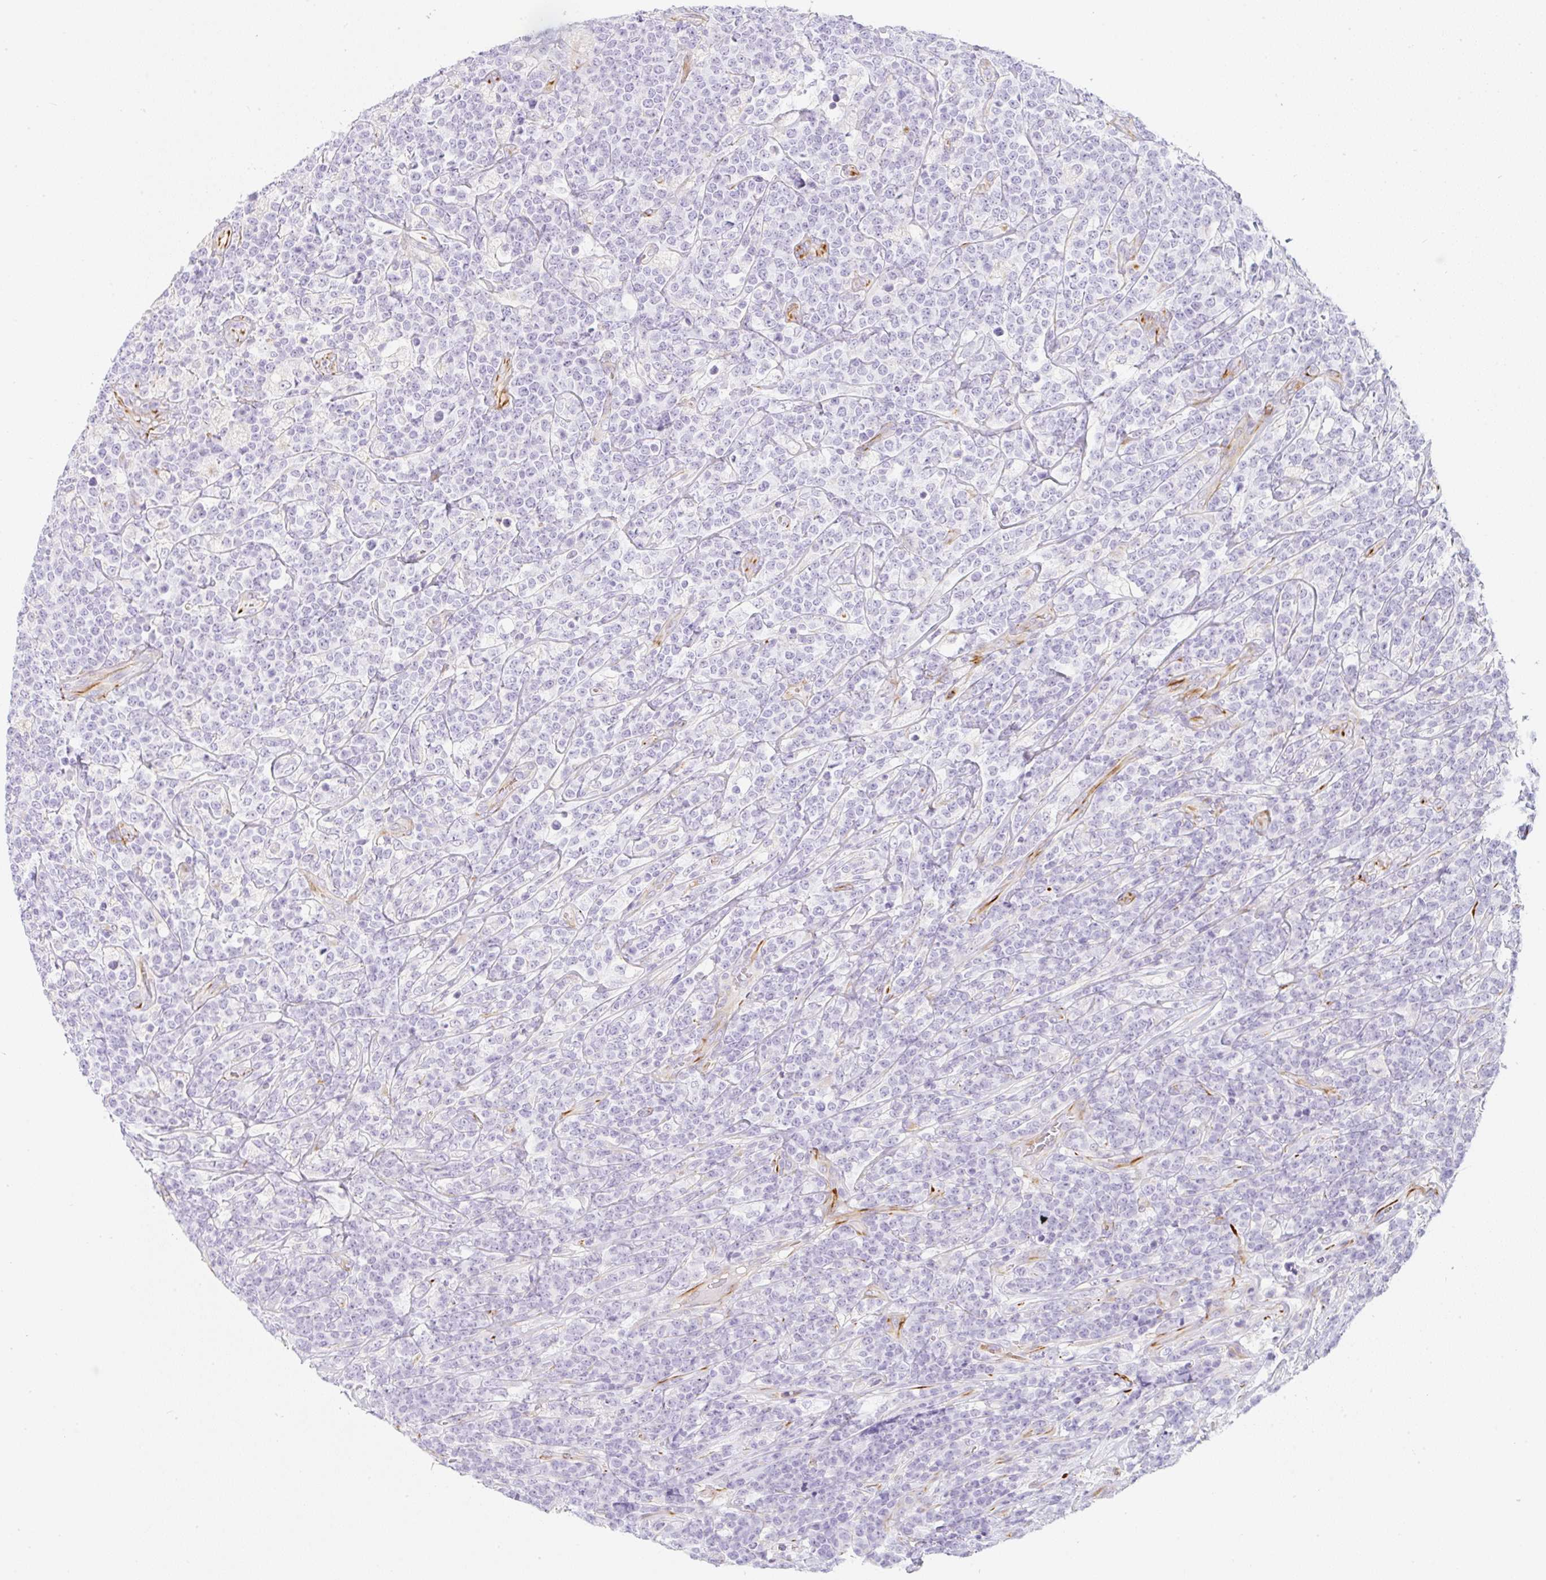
{"staining": {"intensity": "negative", "quantity": "none", "location": "none"}, "tissue": "lymphoma", "cell_type": "Tumor cells", "image_type": "cancer", "snomed": [{"axis": "morphology", "description": "Malignant lymphoma, non-Hodgkin's type, High grade"}, {"axis": "topography", "description": "Small intestine"}], "caption": "A photomicrograph of human high-grade malignant lymphoma, non-Hodgkin's type is negative for staining in tumor cells.", "gene": "ZNF689", "patient": {"sex": "male", "age": 8}}